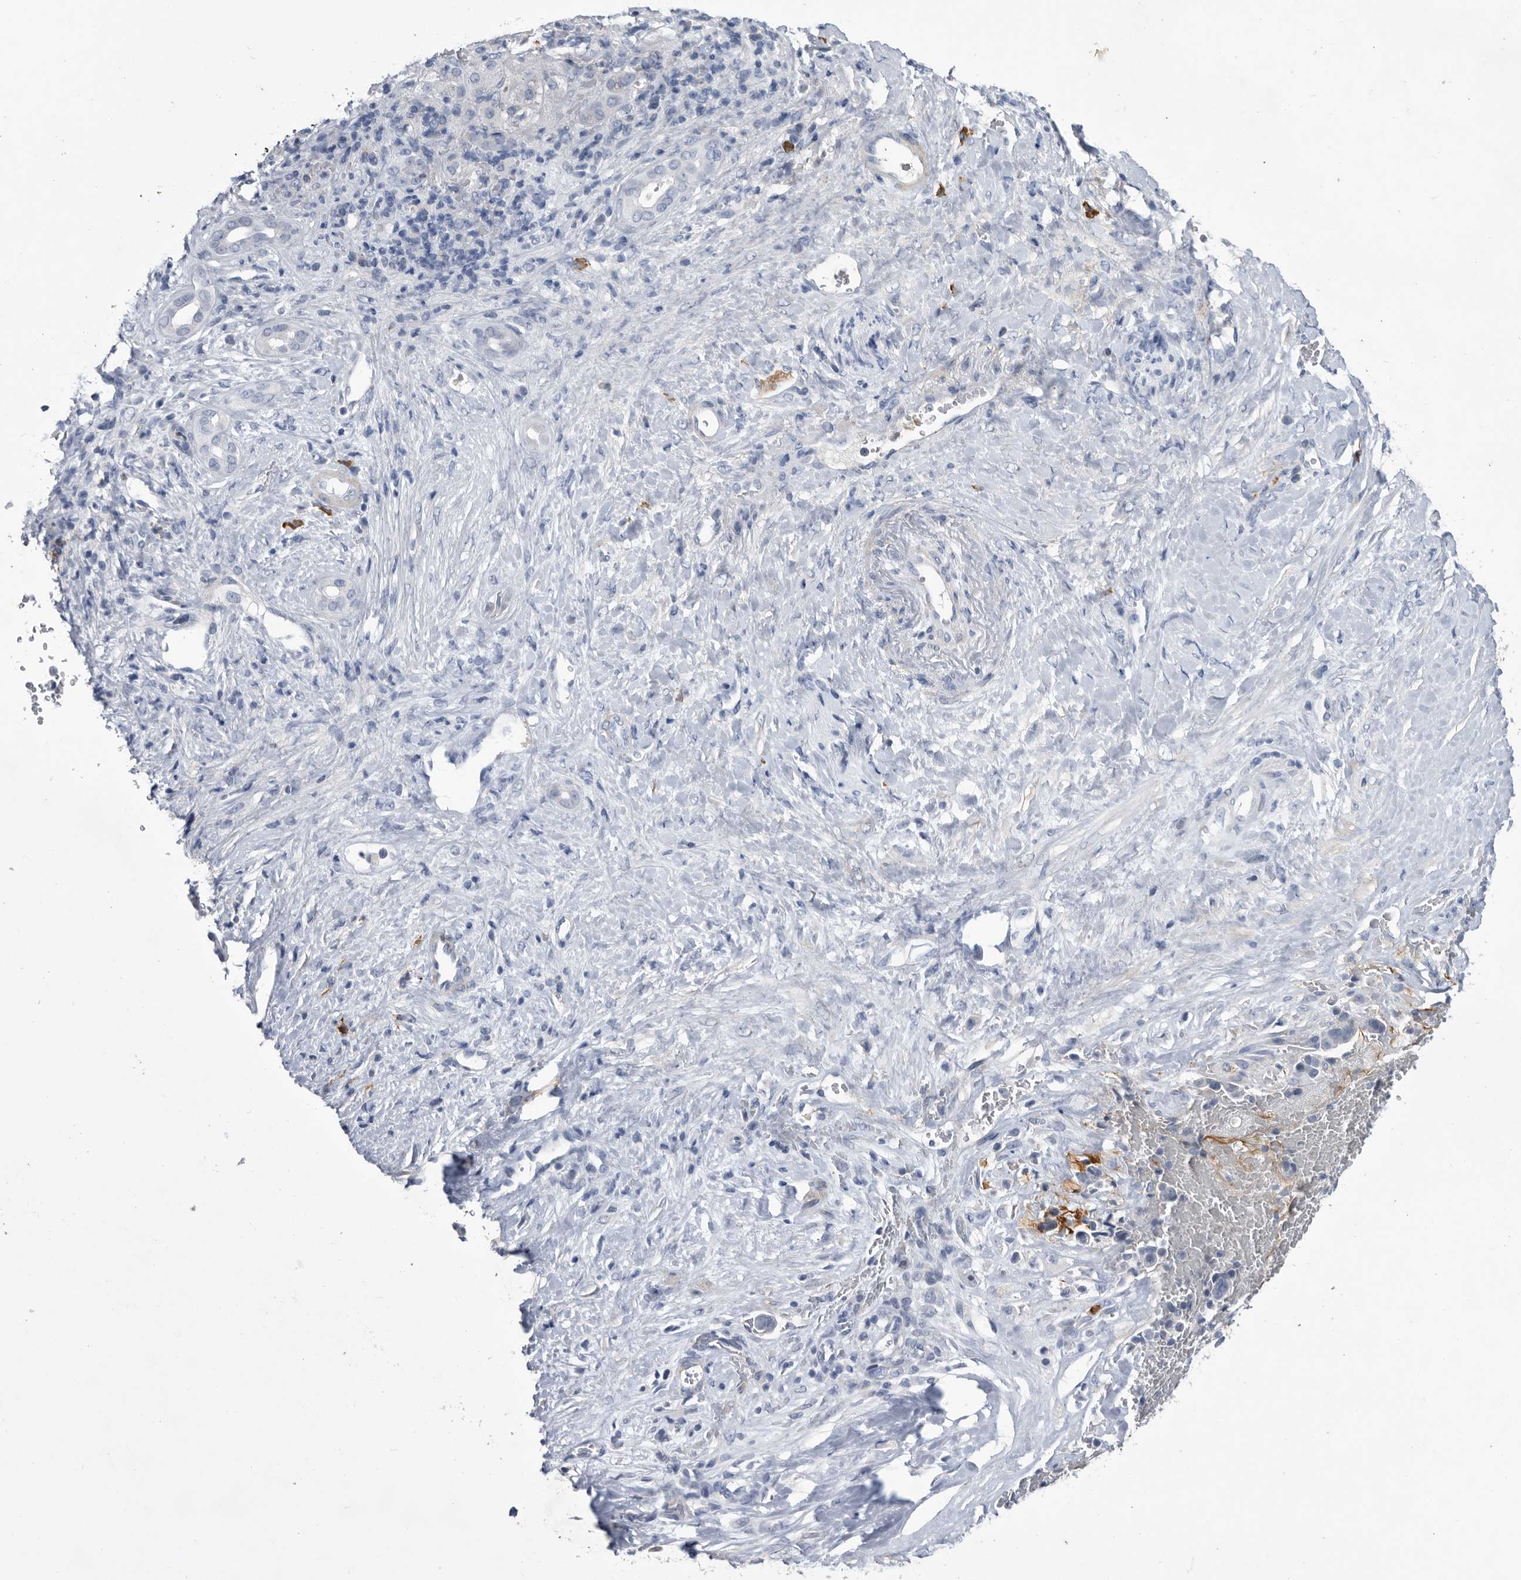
{"staining": {"intensity": "negative", "quantity": "none", "location": "none"}, "tissue": "liver cancer", "cell_type": "Tumor cells", "image_type": "cancer", "snomed": [{"axis": "morphology", "description": "Cholangiocarcinoma"}, {"axis": "topography", "description": "Liver"}], "caption": "This is a micrograph of immunohistochemistry (IHC) staining of cholangiocarcinoma (liver), which shows no positivity in tumor cells.", "gene": "BTBD6", "patient": {"sex": "female", "age": 75}}